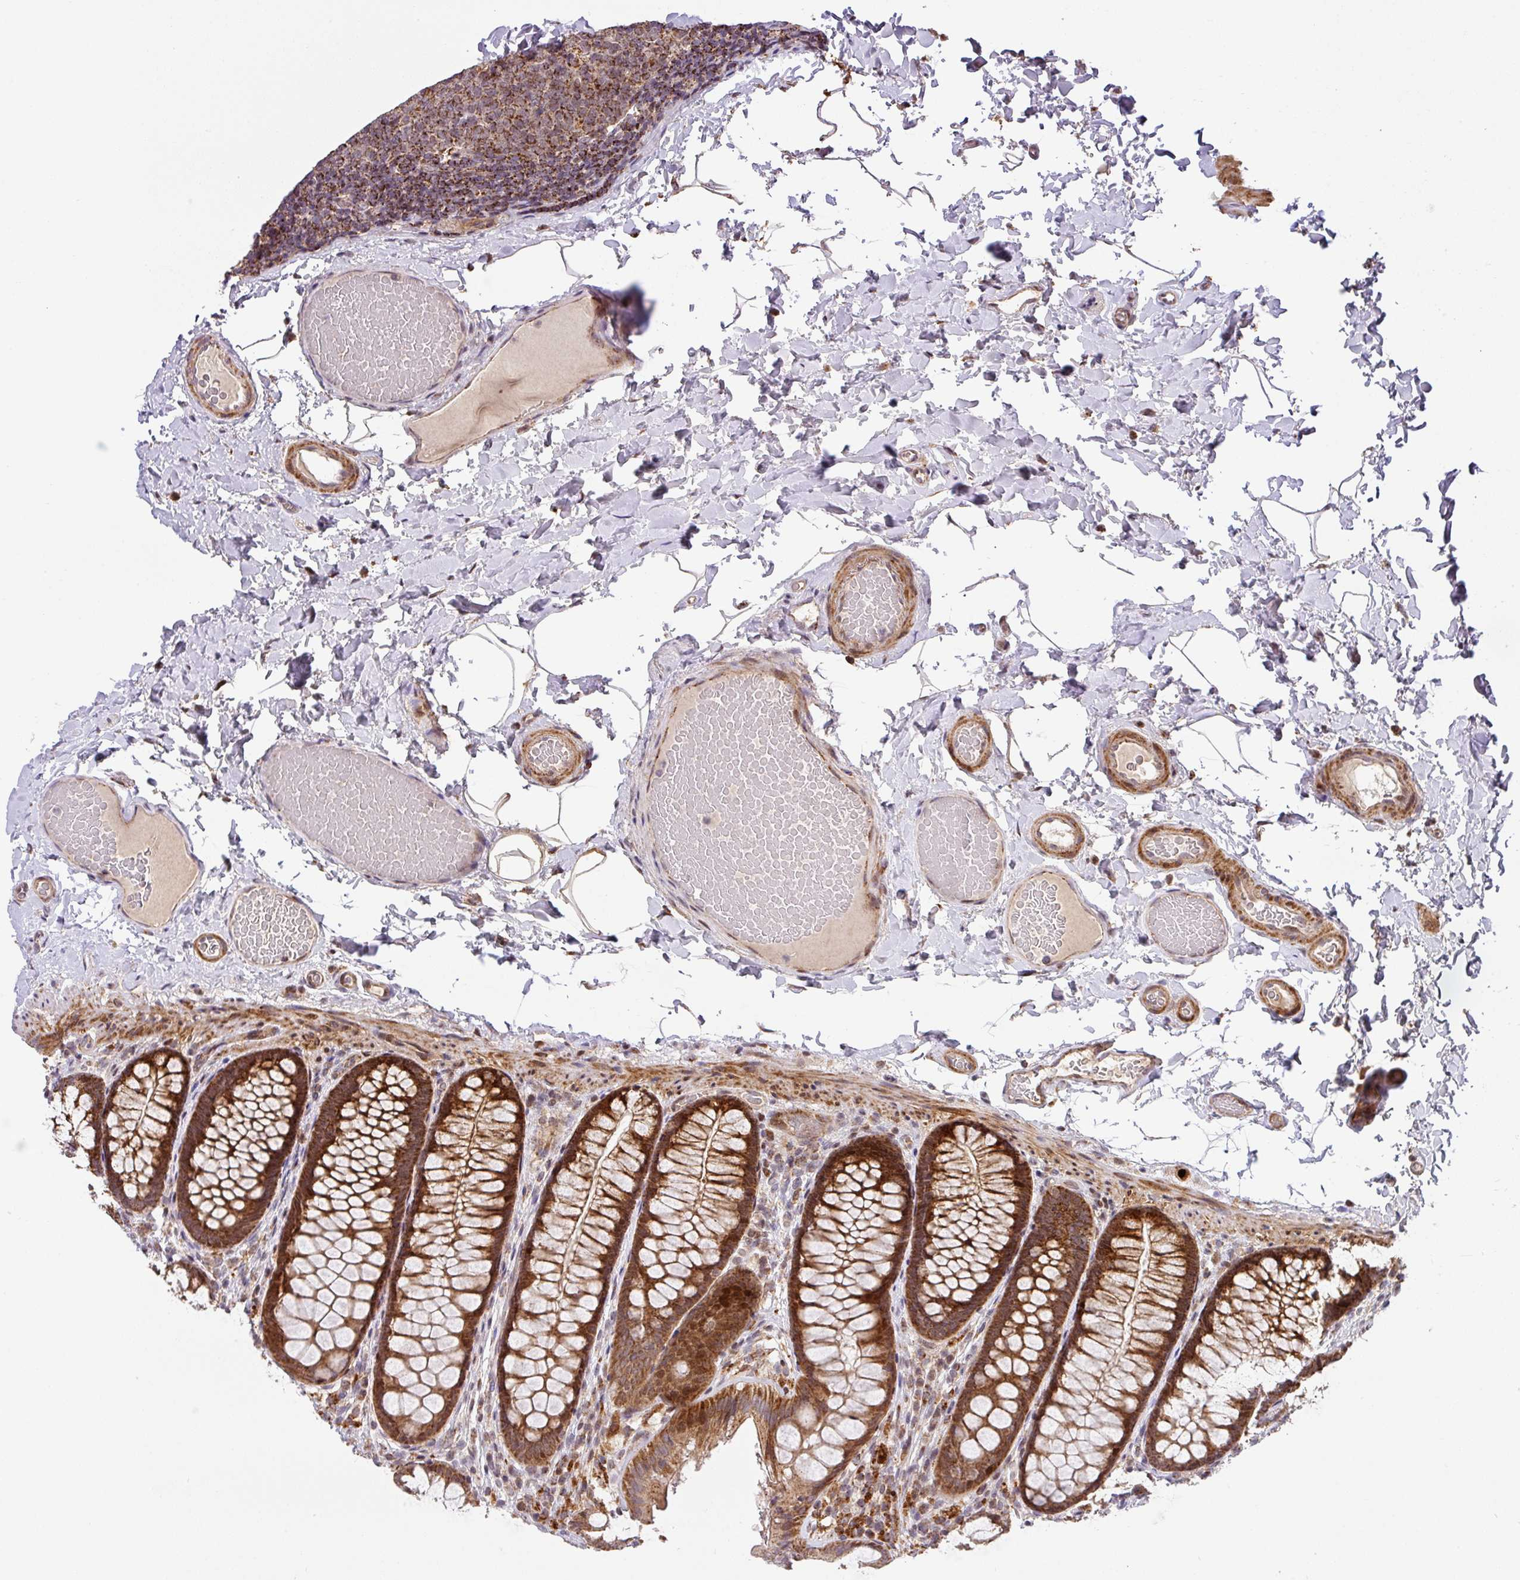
{"staining": {"intensity": "moderate", "quantity": "<25%", "location": "cytoplasmic/membranous"}, "tissue": "colon", "cell_type": "Endothelial cells", "image_type": "normal", "snomed": [{"axis": "morphology", "description": "Normal tissue, NOS"}, {"axis": "topography", "description": "Colon"}], "caption": "A brown stain labels moderate cytoplasmic/membranous positivity of a protein in endothelial cells of benign colon. The staining is performed using DAB brown chromogen to label protein expression. The nuclei are counter-stained blue using hematoxylin.", "gene": "ENSG00000269547", "patient": {"sex": "male", "age": 46}}